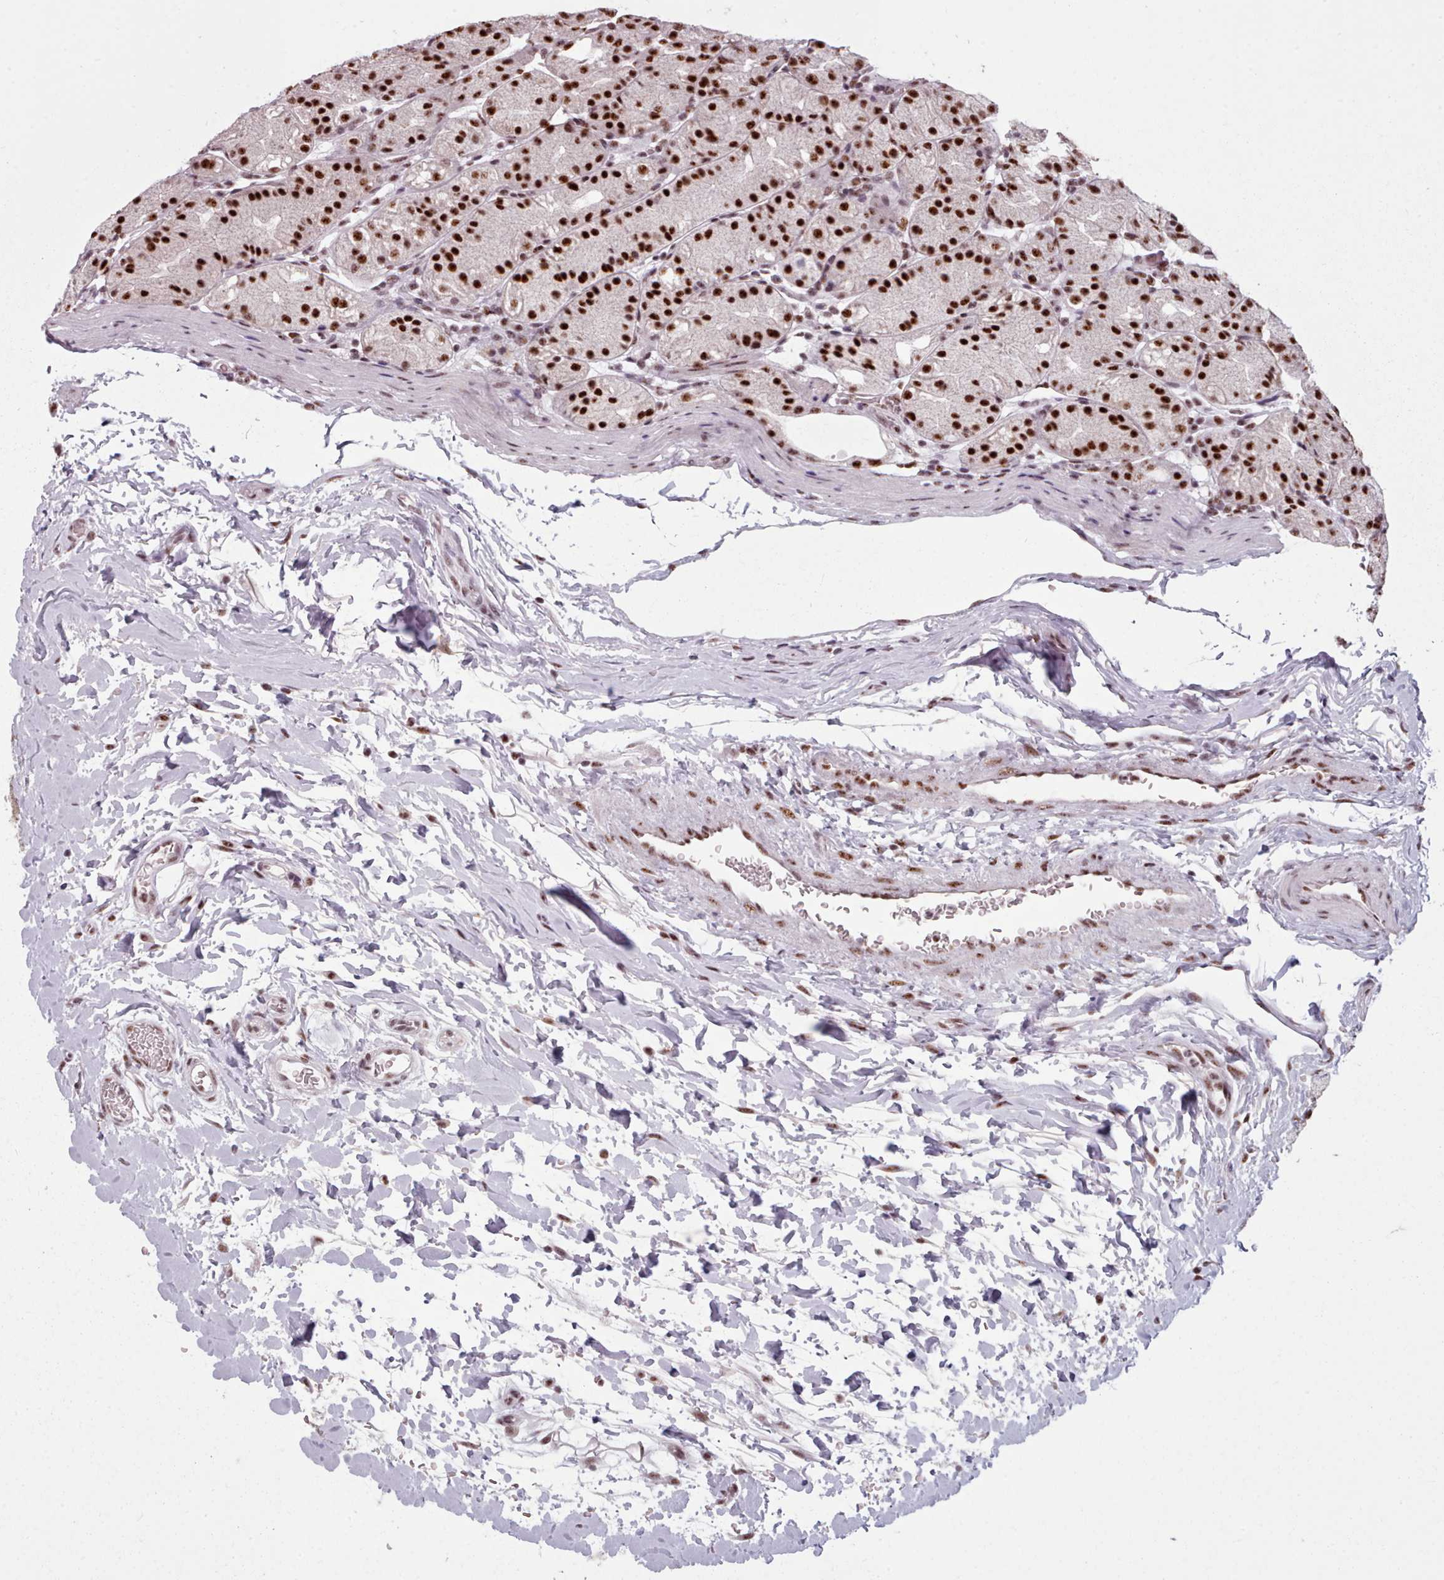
{"staining": {"intensity": "strong", "quantity": ">75%", "location": "nuclear"}, "tissue": "stomach", "cell_type": "Glandular cells", "image_type": "normal", "snomed": [{"axis": "morphology", "description": "Normal tissue, NOS"}, {"axis": "topography", "description": "Stomach, upper"}], "caption": "Immunohistochemistry (IHC) image of normal stomach: stomach stained using immunohistochemistry reveals high levels of strong protein expression localized specifically in the nuclear of glandular cells, appearing as a nuclear brown color.", "gene": "SRRM1", "patient": {"sex": "male", "age": 48}}